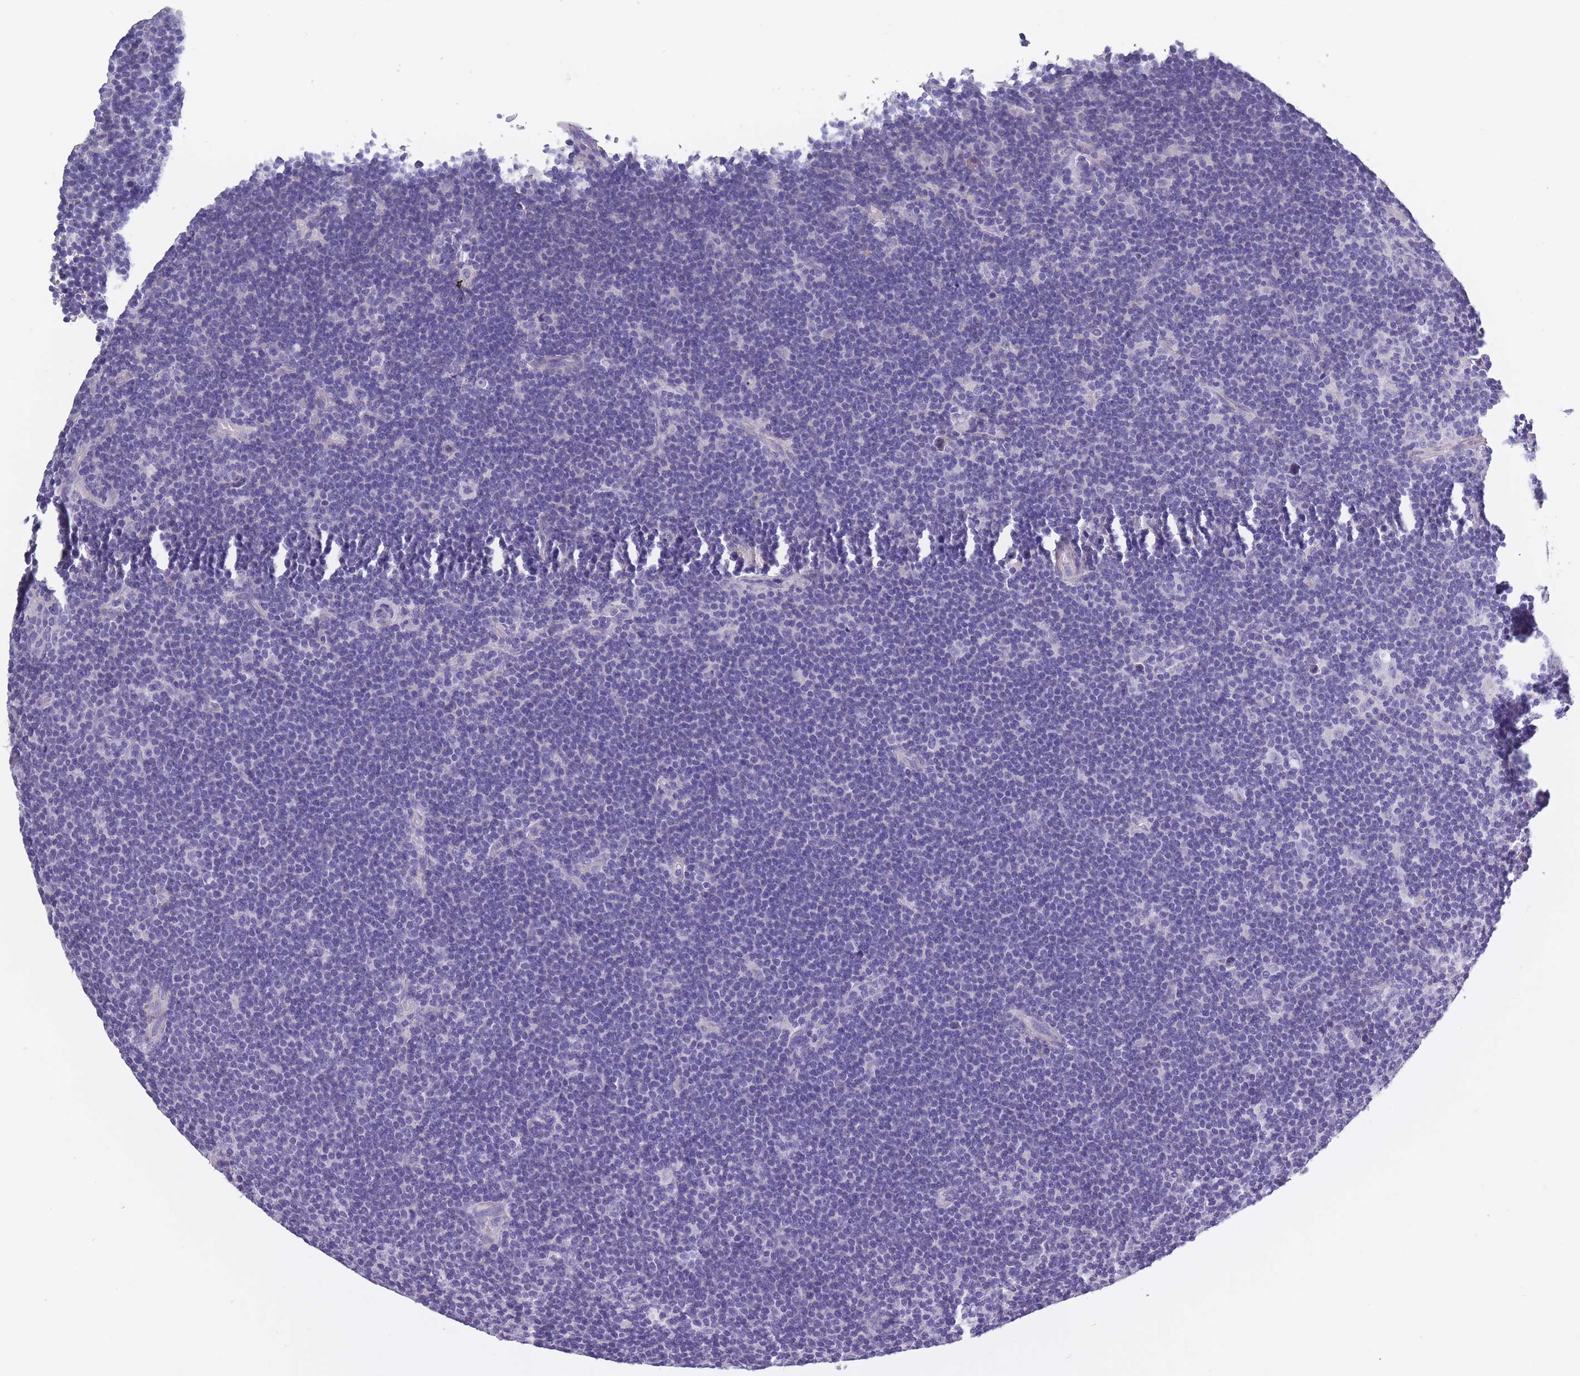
{"staining": {"intensity": "negative", "quantity": "none", "location": "none"}, "tissue": "lymphoma", "cell_type": "Tumor cells", "image_type": "cancer", "snomed": [{"axis": "morphology", "description": "Hodgkin's disease, NOS"}, {"axis": "topography", "description": "Lymph node"}], "caption": "High magnification brightfield microscopy of Hodgkin's disease stained with DAB (3,3'-diaminobenzidine) (brown) and counterstained with hematoxylin (blue): tumor cells show no significant positivity.", "gene": "OR4C5", "patient": {"sex": "female", "age": 57}}